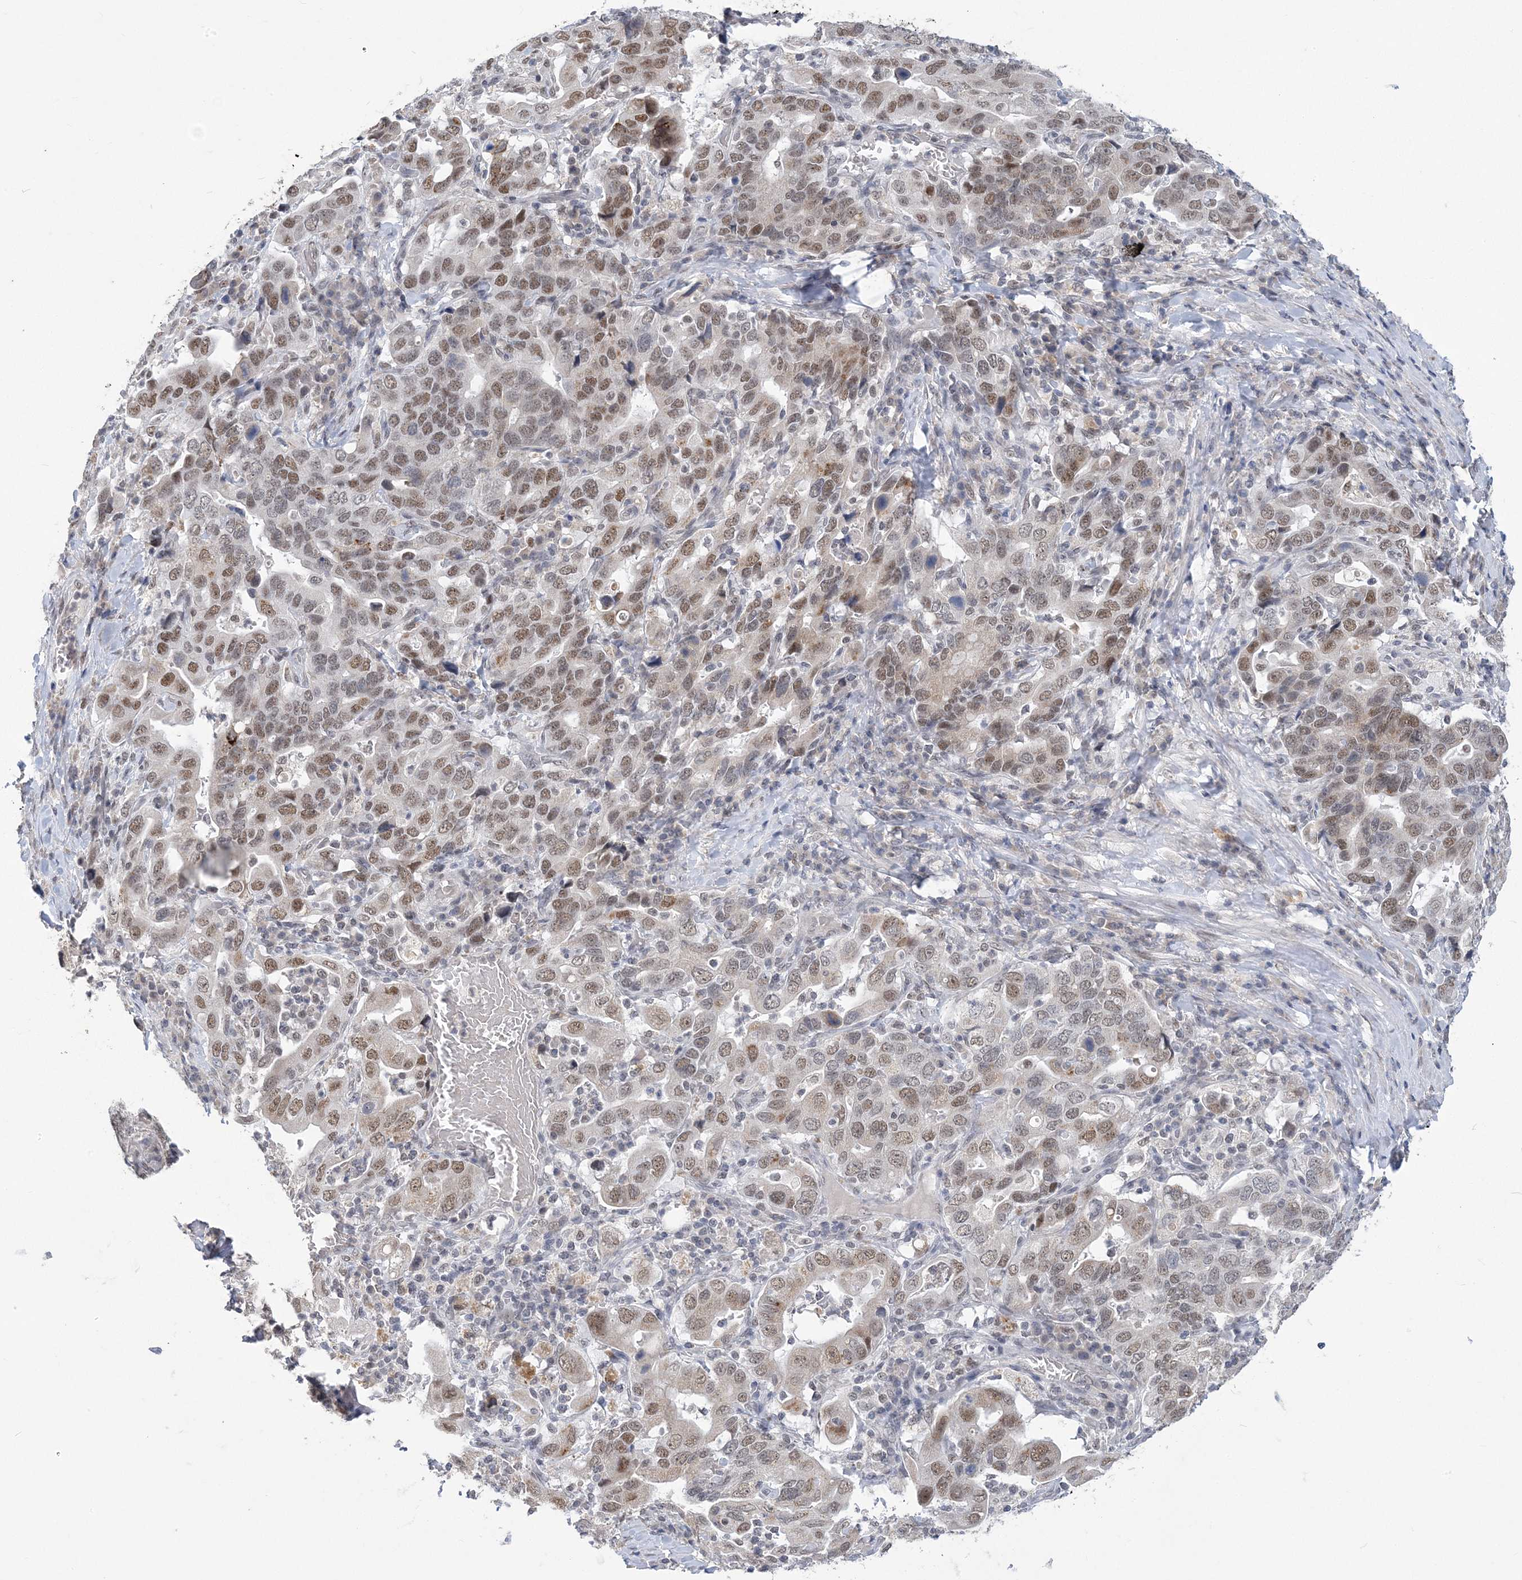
{"staining": {"intensity": "moderate", "quantity": ">75%", "location": "nuclear"}, "tissue": "stomach cancer", "cell_type": "Tumor cells", "image_type": "cancer", "snomed": [{"axis": "morphology", "description": "Adenocarcinoma, NOS"}, {"axis": "topography", "description": "Stomach, upper"}], "caption": "Stomach cancer stained for a protein displays moderate nuclear positivity in tumor cells.", "gene": "ZBTB7A", "patient": {"sex": "male", "age": 62}}